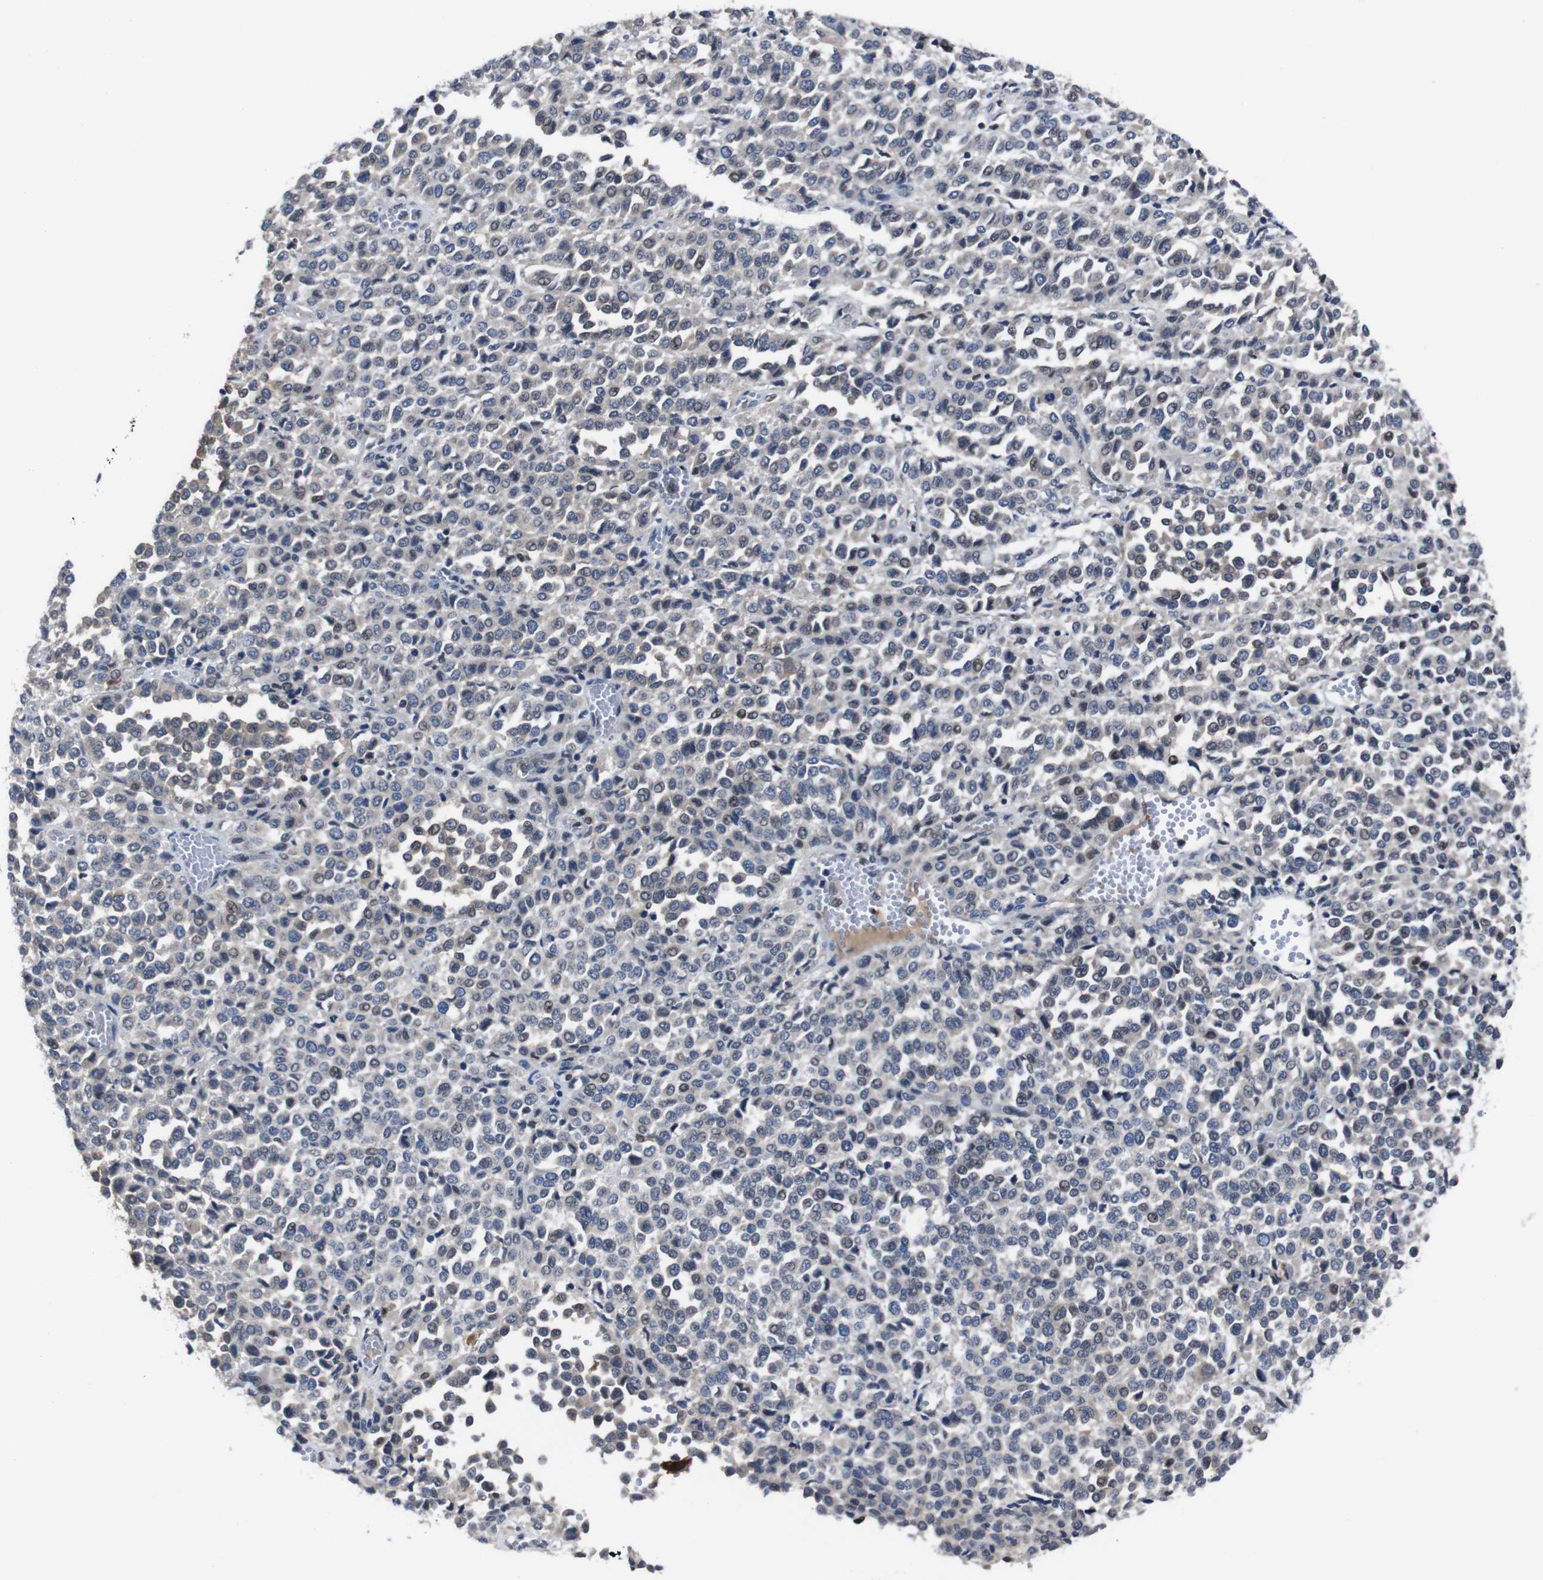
{"staining": {"intensity": "weak", "quantity": "<25%", "location": "cytoplasmic/membranous"}, "tissue": "melanoma", "cell_type": "Tumor cells", "image_type": "cancer", "snomed": [{"axis": "morphology", "description": "Malignant melanoma, Metastatic site"}, {"axis": "topography", "description": "Pancreas"}], "caption": "This is an immunohistochemistry (IHC) histopathology image of human malignant melanoma (metastatic site). There is no positivity in tumor cells.", "gene": "SEMA4B", "patient": {"sex": "female", "age": 30}}